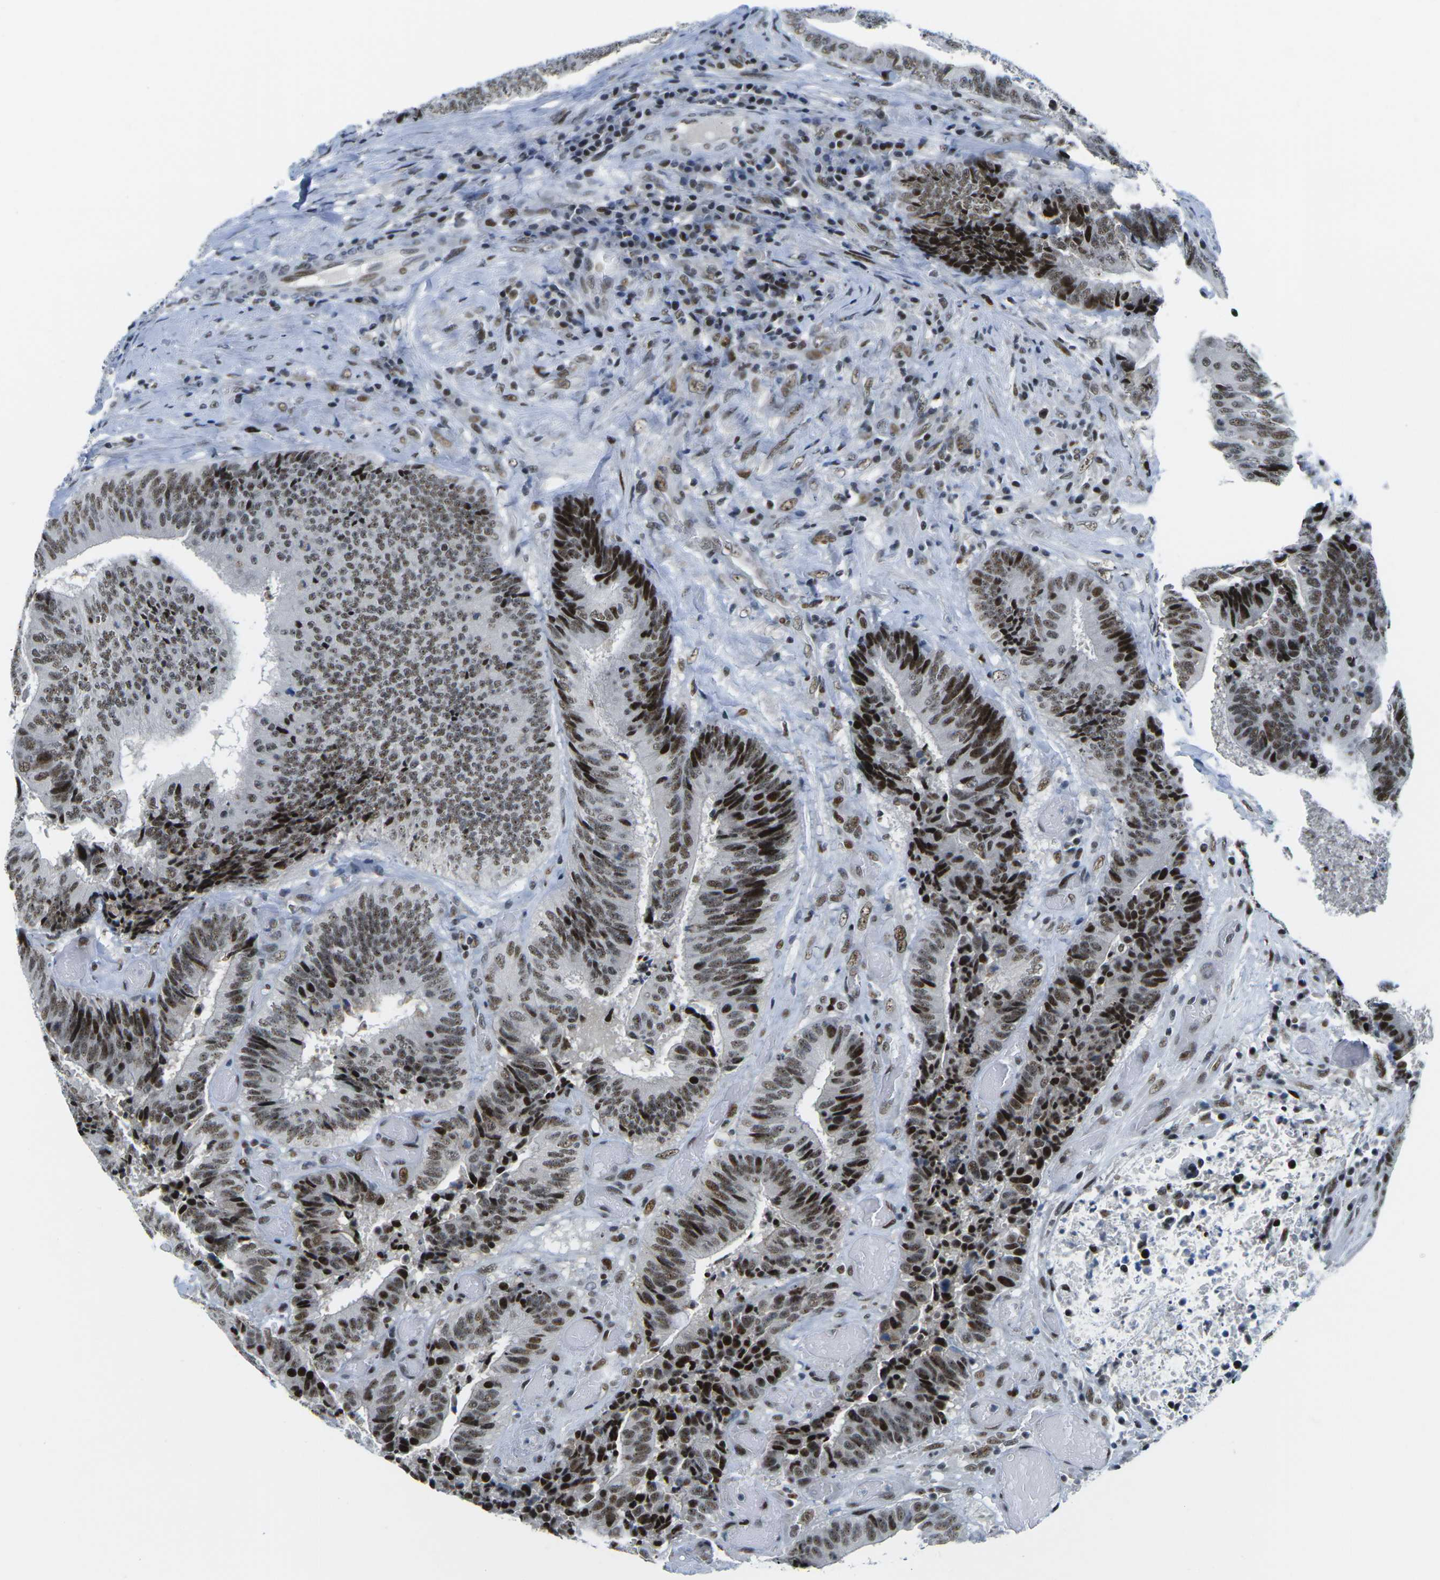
{"staining": {"intensity": "strong", "quantity": "25%-75%", "location": "nuclear"}, "tissue": "colorectal cancer", "cell_type": "Tumor cells", "image_type": "cancer", "snomed": [{"axis": "morphology", "description": "Adenocarcinoma, NOS"}, {"axis": "topography", "description": "Rectum"}], "caption": "The histopathology image demonstrates immunohistochemical staining of adenocarcinoma (colorectal). There is strong nuclear staining is identified in about 25%-75% of tumor cells.", "gene": "PRPF8", "patient": {"sex": "male", "age": 72}}